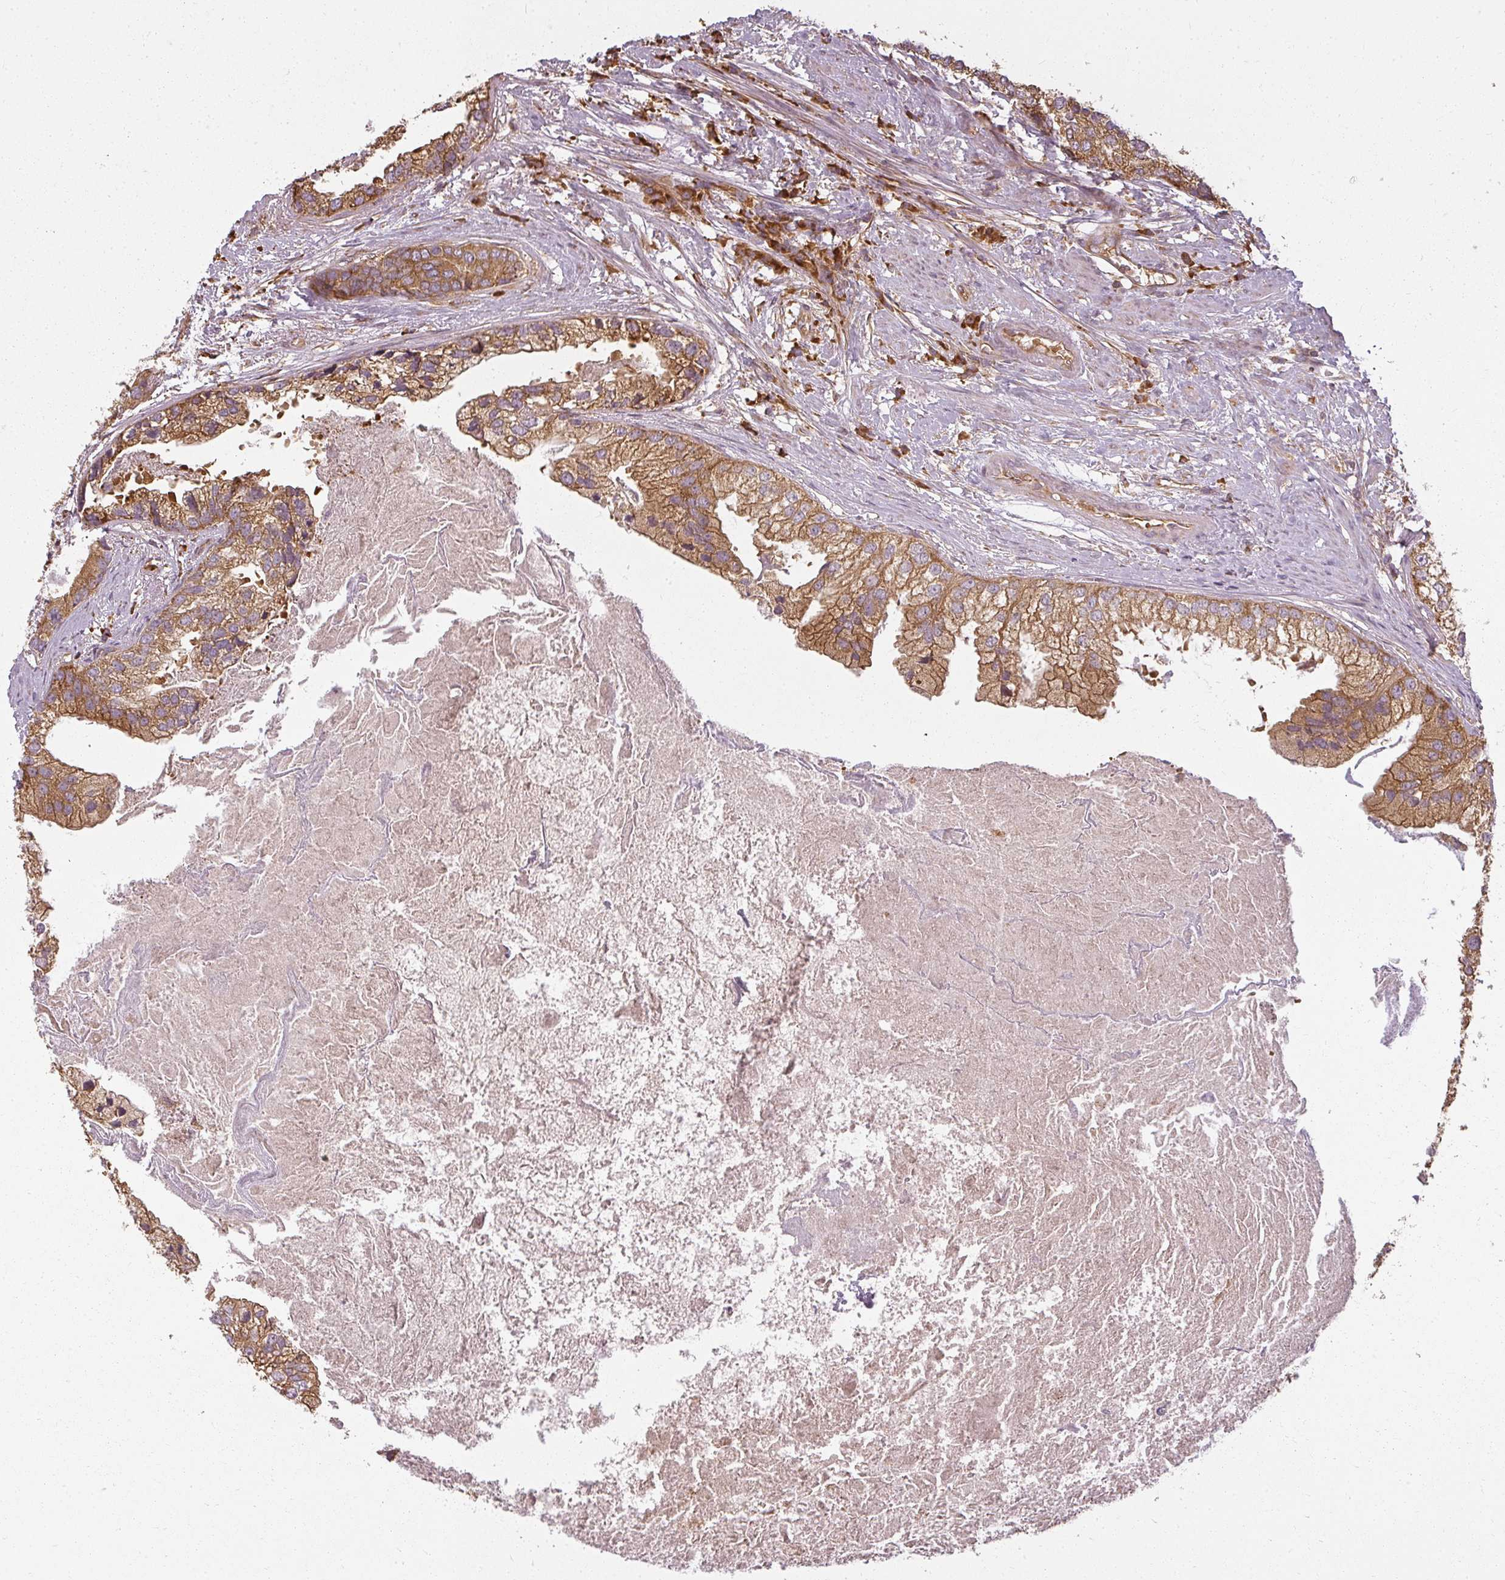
{"staining": {"intensity": "strong", "quantity": ">75%", "location": "cytoplasmic/membranous"}, "tissue": "prostate cancer", "cell_type": "Tumor cells", "image_type": "cancer", "snomed": [{"axis": "morphology", "description": "Adenocarcinoma, High grade"}, {"axis": "topography", "description": "Prostate"}], "caption": "Immunohistochemistry (IHC) (DAB (3,3'-diaminobenzidine)) staining of human prostate cancer (high-grade adenocarcinoma) exhibits strong cytoplasmic/membranous protein staining in about >75% of tumor cells.", "gene": "RPL24", "patient": {"sex": "male", "age": 62}}